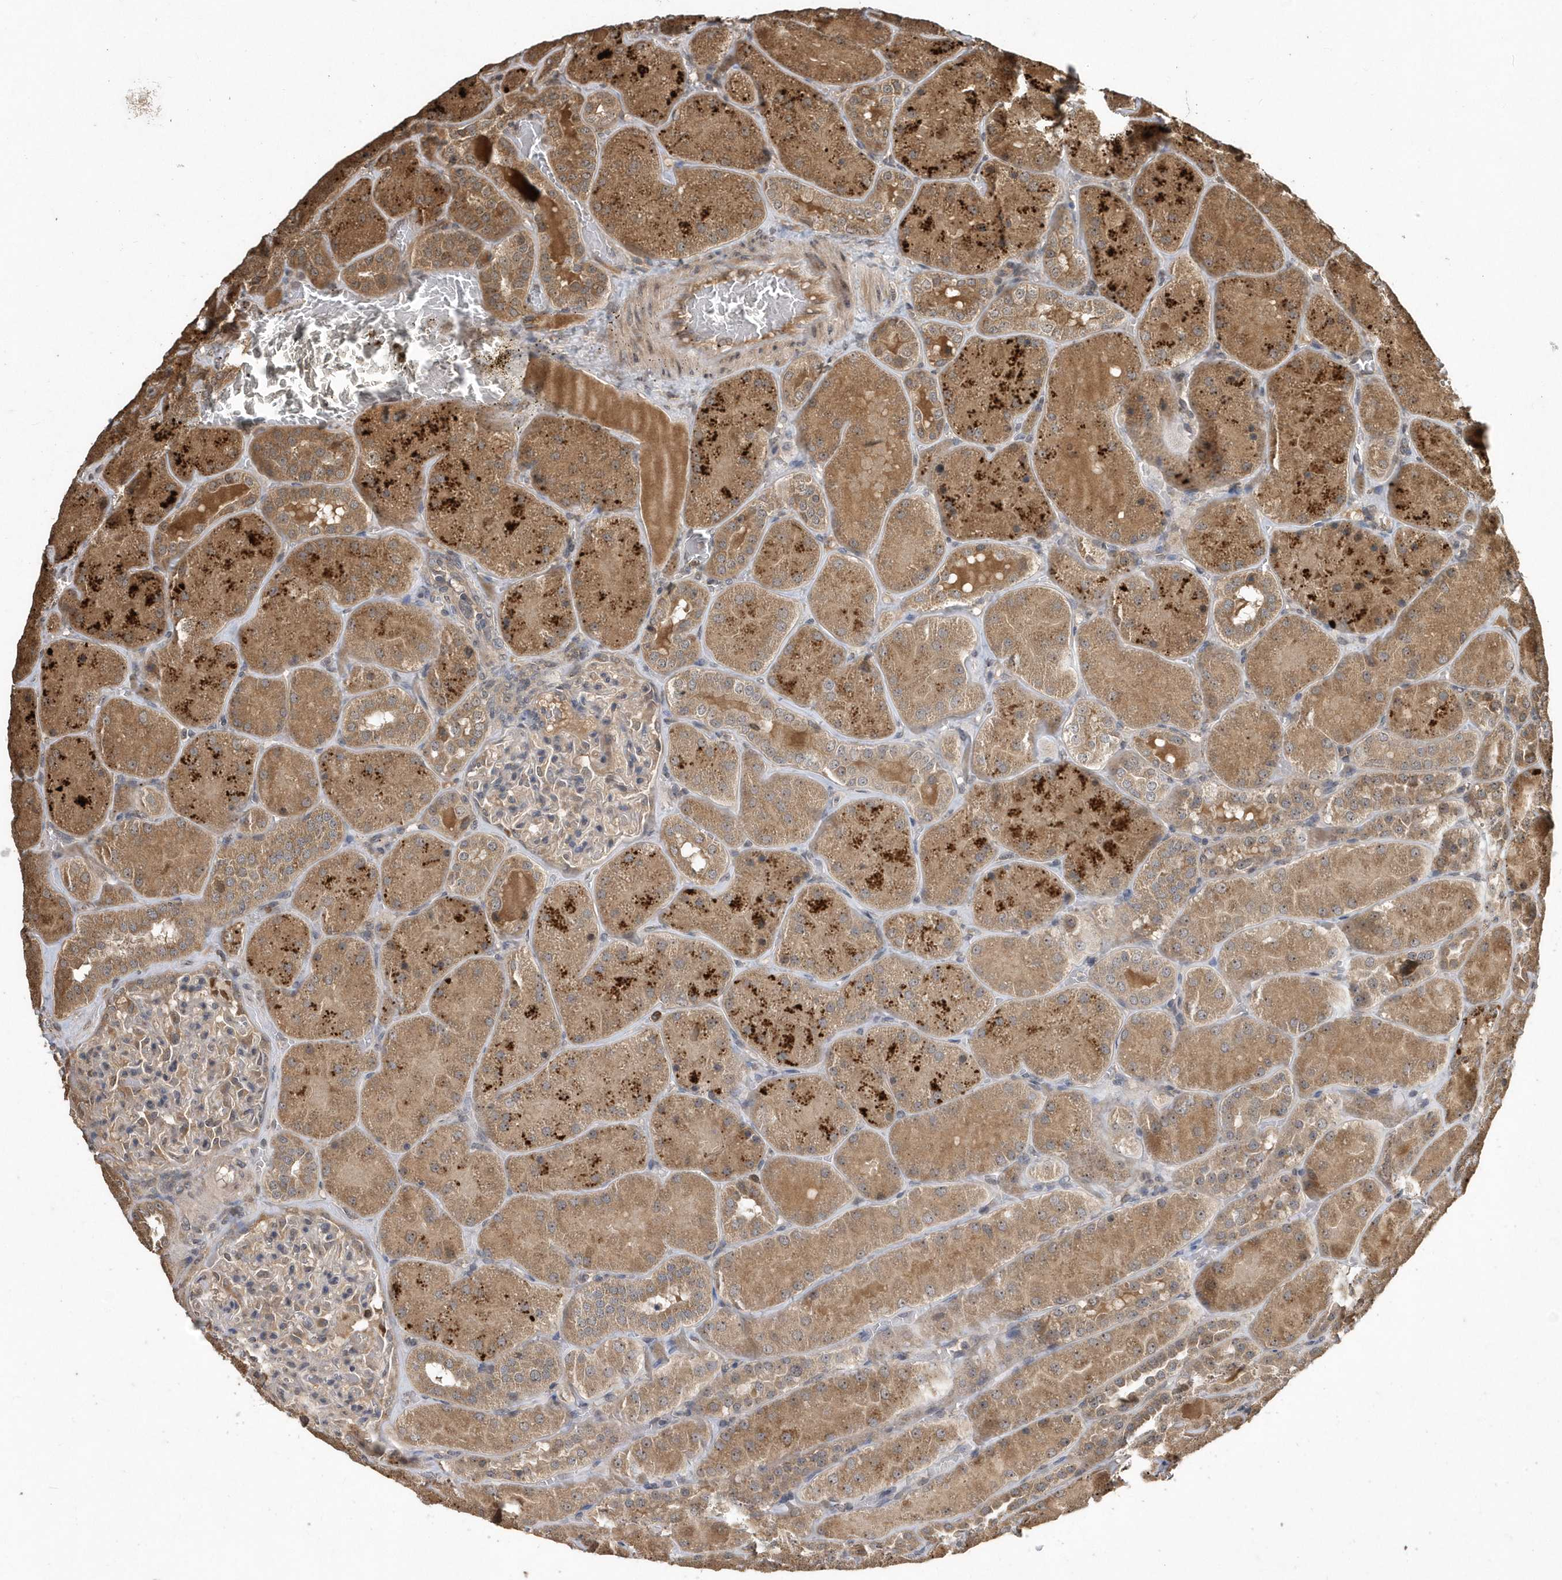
{"staining": {"intensity": "weak", "quantity": "<25%", "location": "cytoplasmic/membranous"}, "tissue": "kidney", "cell_type": "Cells in glomeruli", "image_type": "normal", "snomed": [{"axis": "morphology", "description": "Normal tissue, NOS"}, {"axis": "topography", "description": "Kidney"}], "caption": "Immunohistochemical staining of unremarkable kidney demonstrates no significant positivity in cells in glomeruli. (Brightfield microscopy of DAB immunohistochemistry (IHC) at high magnification).", "gene": "WASHC5", "patient": {"sex": "male", "age": 28}}